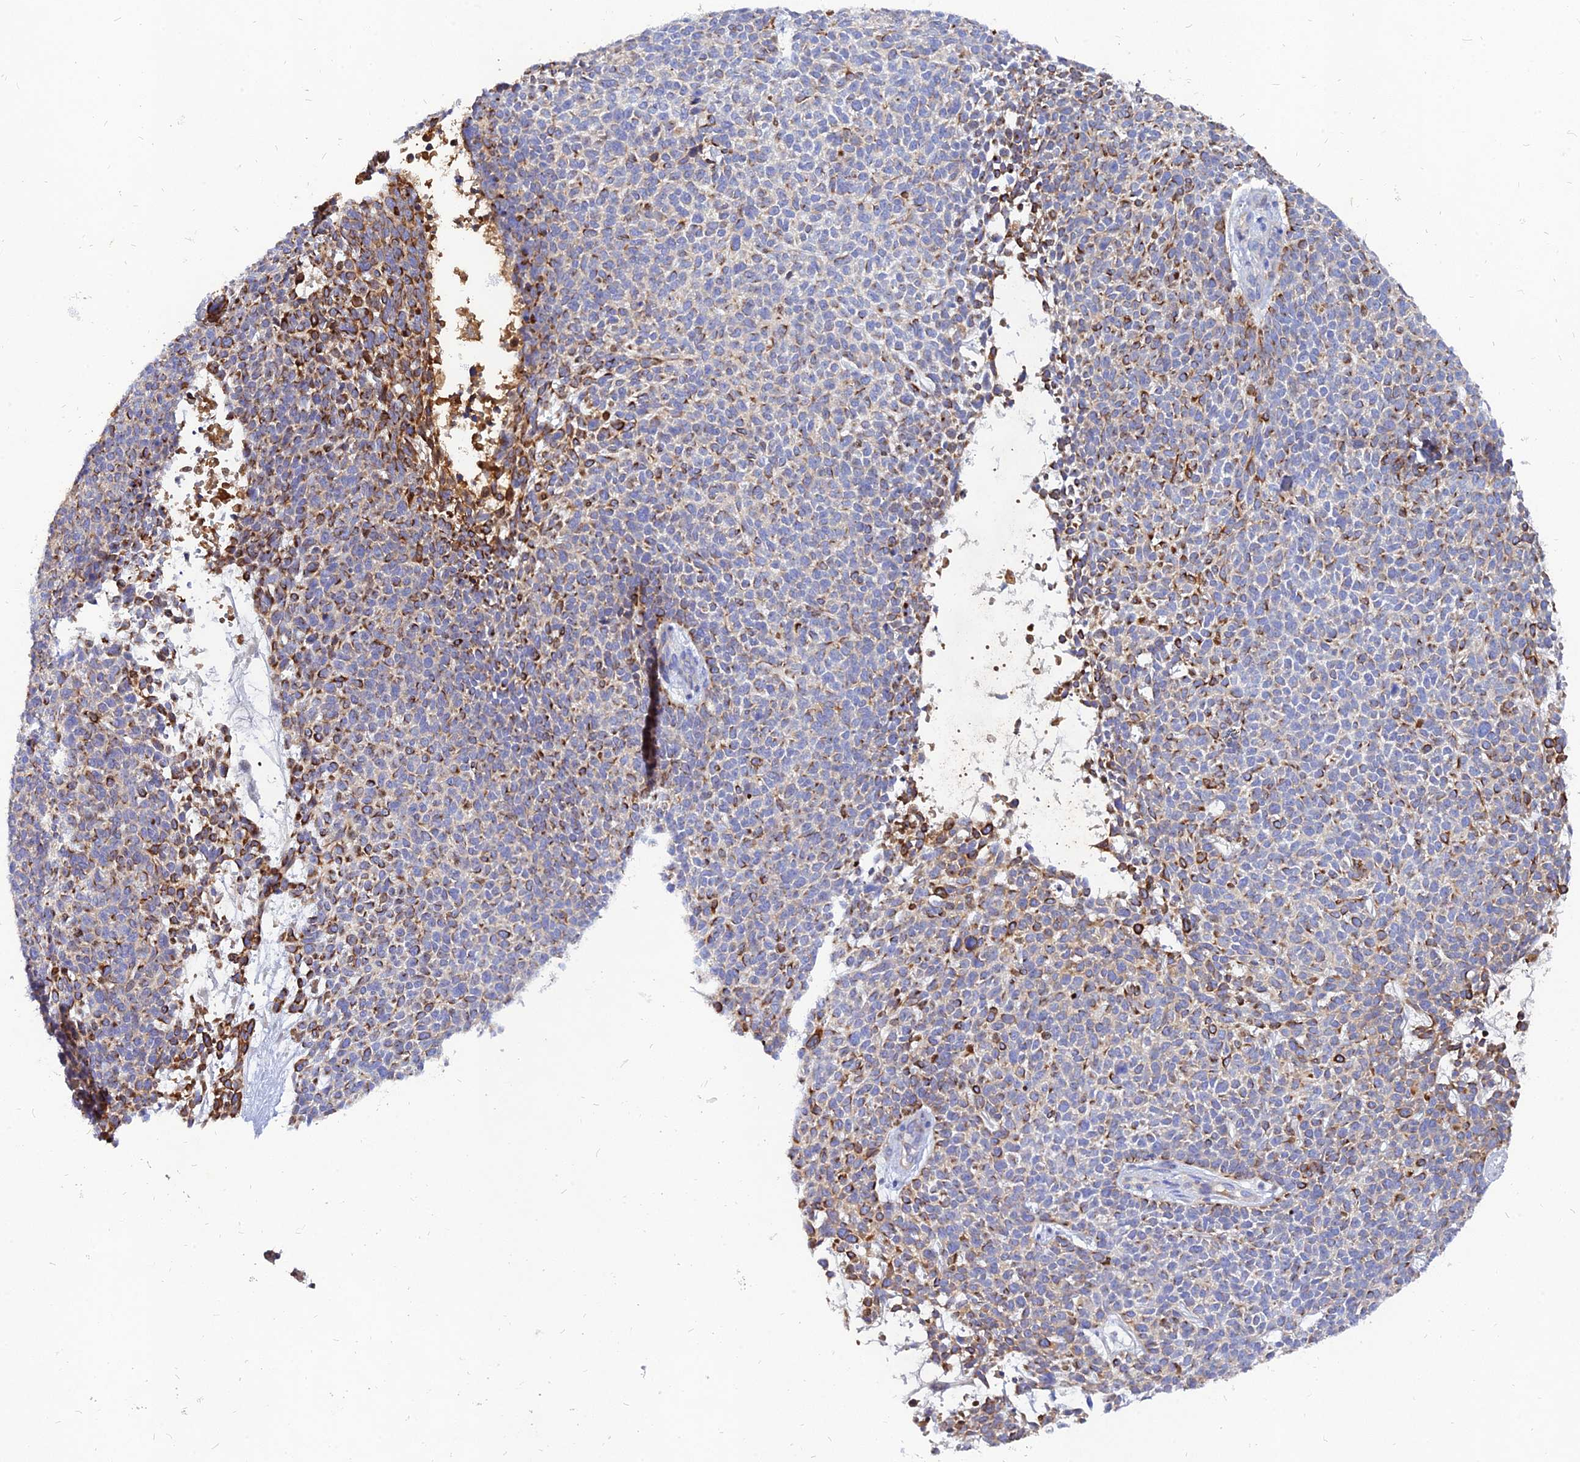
{"staining": {"intensity": "strong", "quantity": "<25%", "location": "cytoplasmic/membranous"}, "tissue": "skin cancer", "cell_type": "Tumor cells", "image_type": "cancer", "snomed": [{"axis": "morphology", "description": "Basal cell carcinoma"}, {"axis": "topography", "description": "Skin"}], "caption": "This is an image of immunohistochemistry staining of skin basal cell carcinoma, which shows strong staining in the cytoplasmic/membranous of tumor cells.", "gene": "MROH1", "patient": {"sex": "female", "age": 84}}